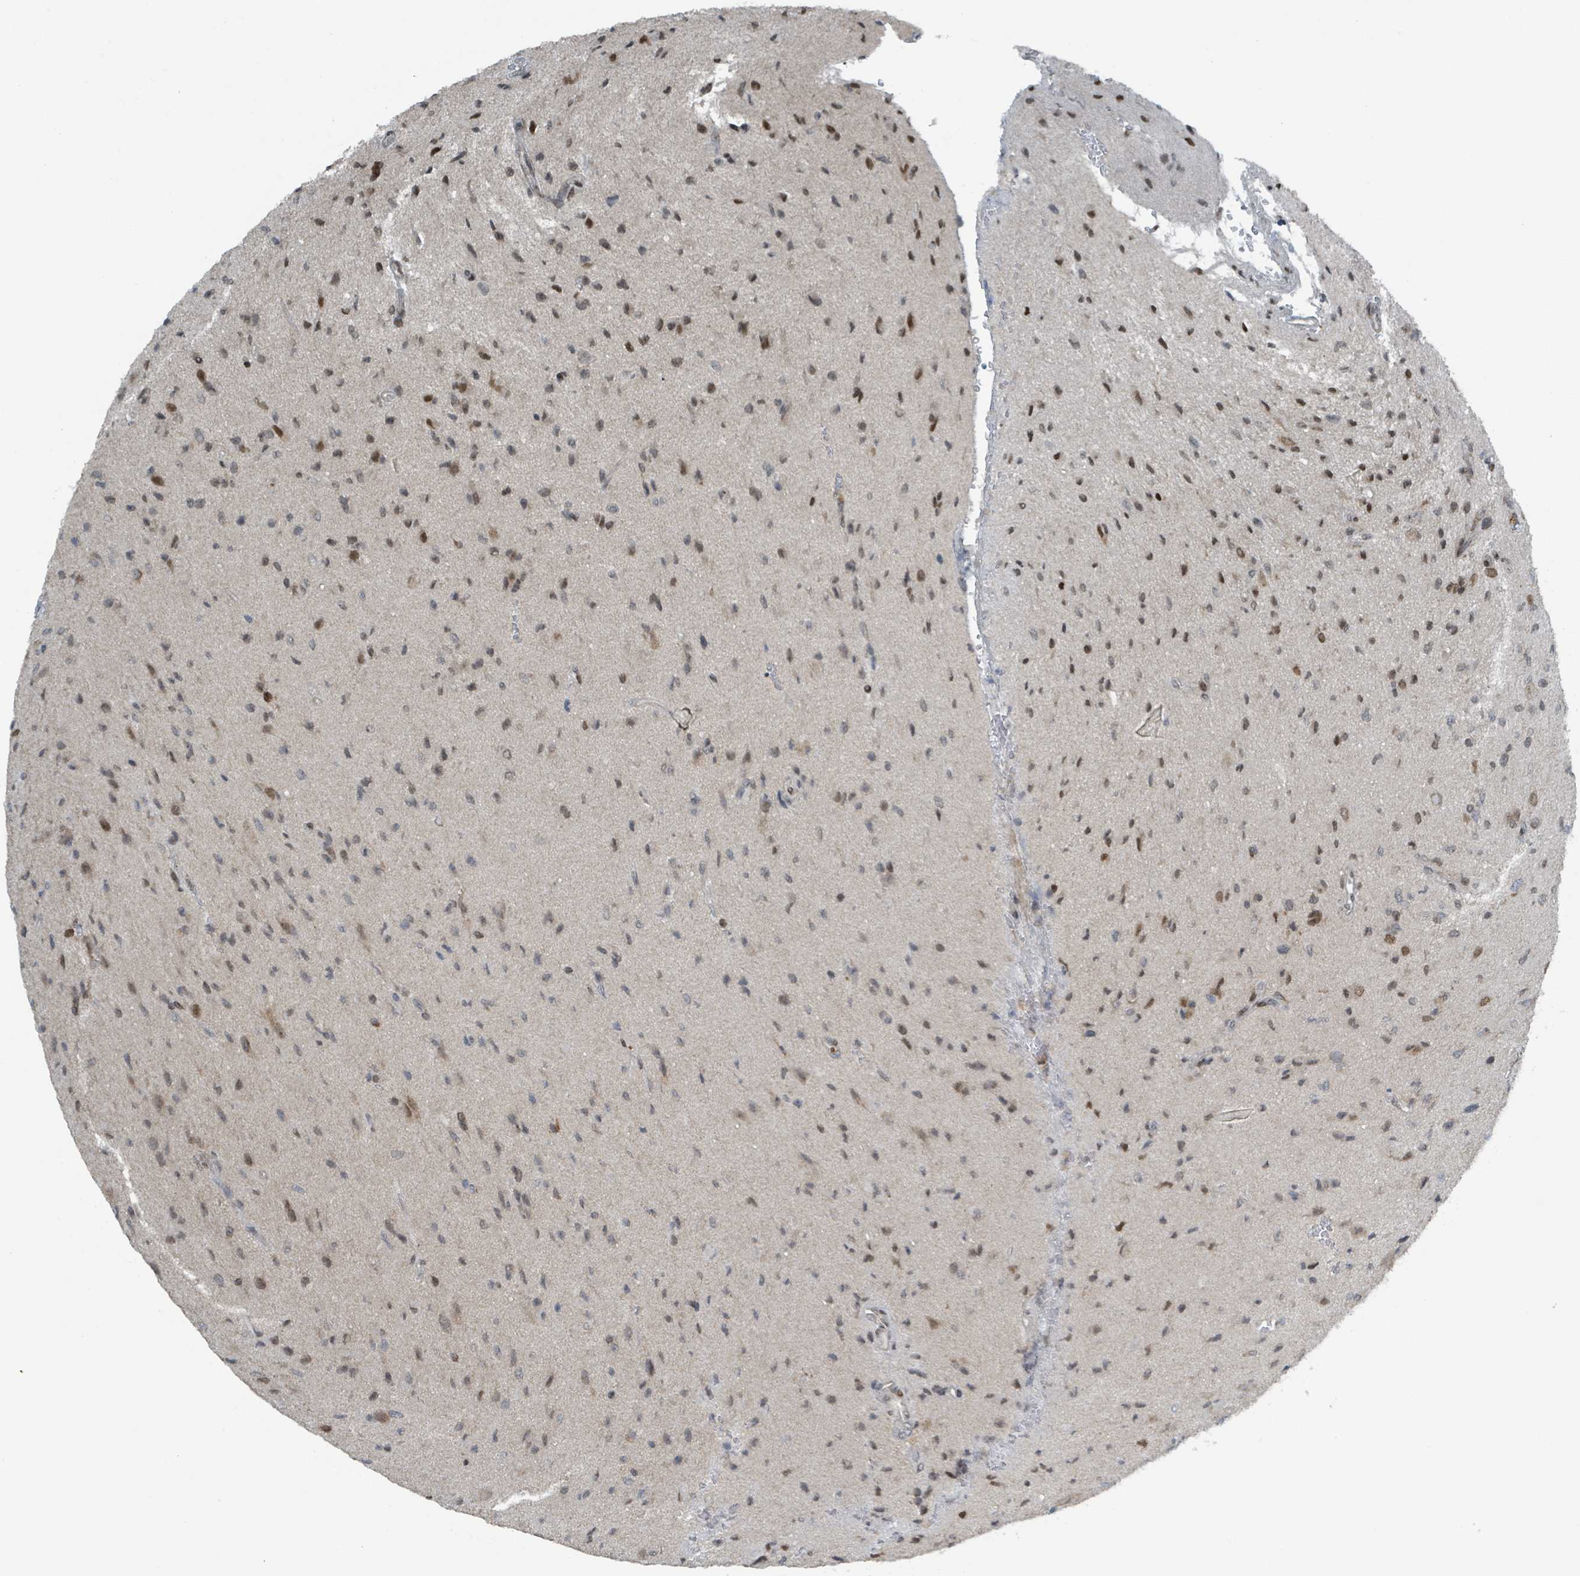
{"staining": {"intensity": "moderate", "quantity": "<25%", "location": "nuclear"}, "tissue": "glioma", "cell_type": "Tumor cells", "image_type": "cancer", "snomed": [{"axis": "morphology", "description": "Glioma, malignant, High grade"}, {"axis": "topography", "description": "Brain"}], "caption": "Protein expression analysis of human malignant high-grade glioma reveals moderate nuclear staining in about <25% of tumor cells. The protein of interest is stained brown, and the nuclei are stained in blue (DAB IHC with brightfield microscopy, high magnification).", "gene": "PHIP", "patient": {"sex": "male", "age": 36}}